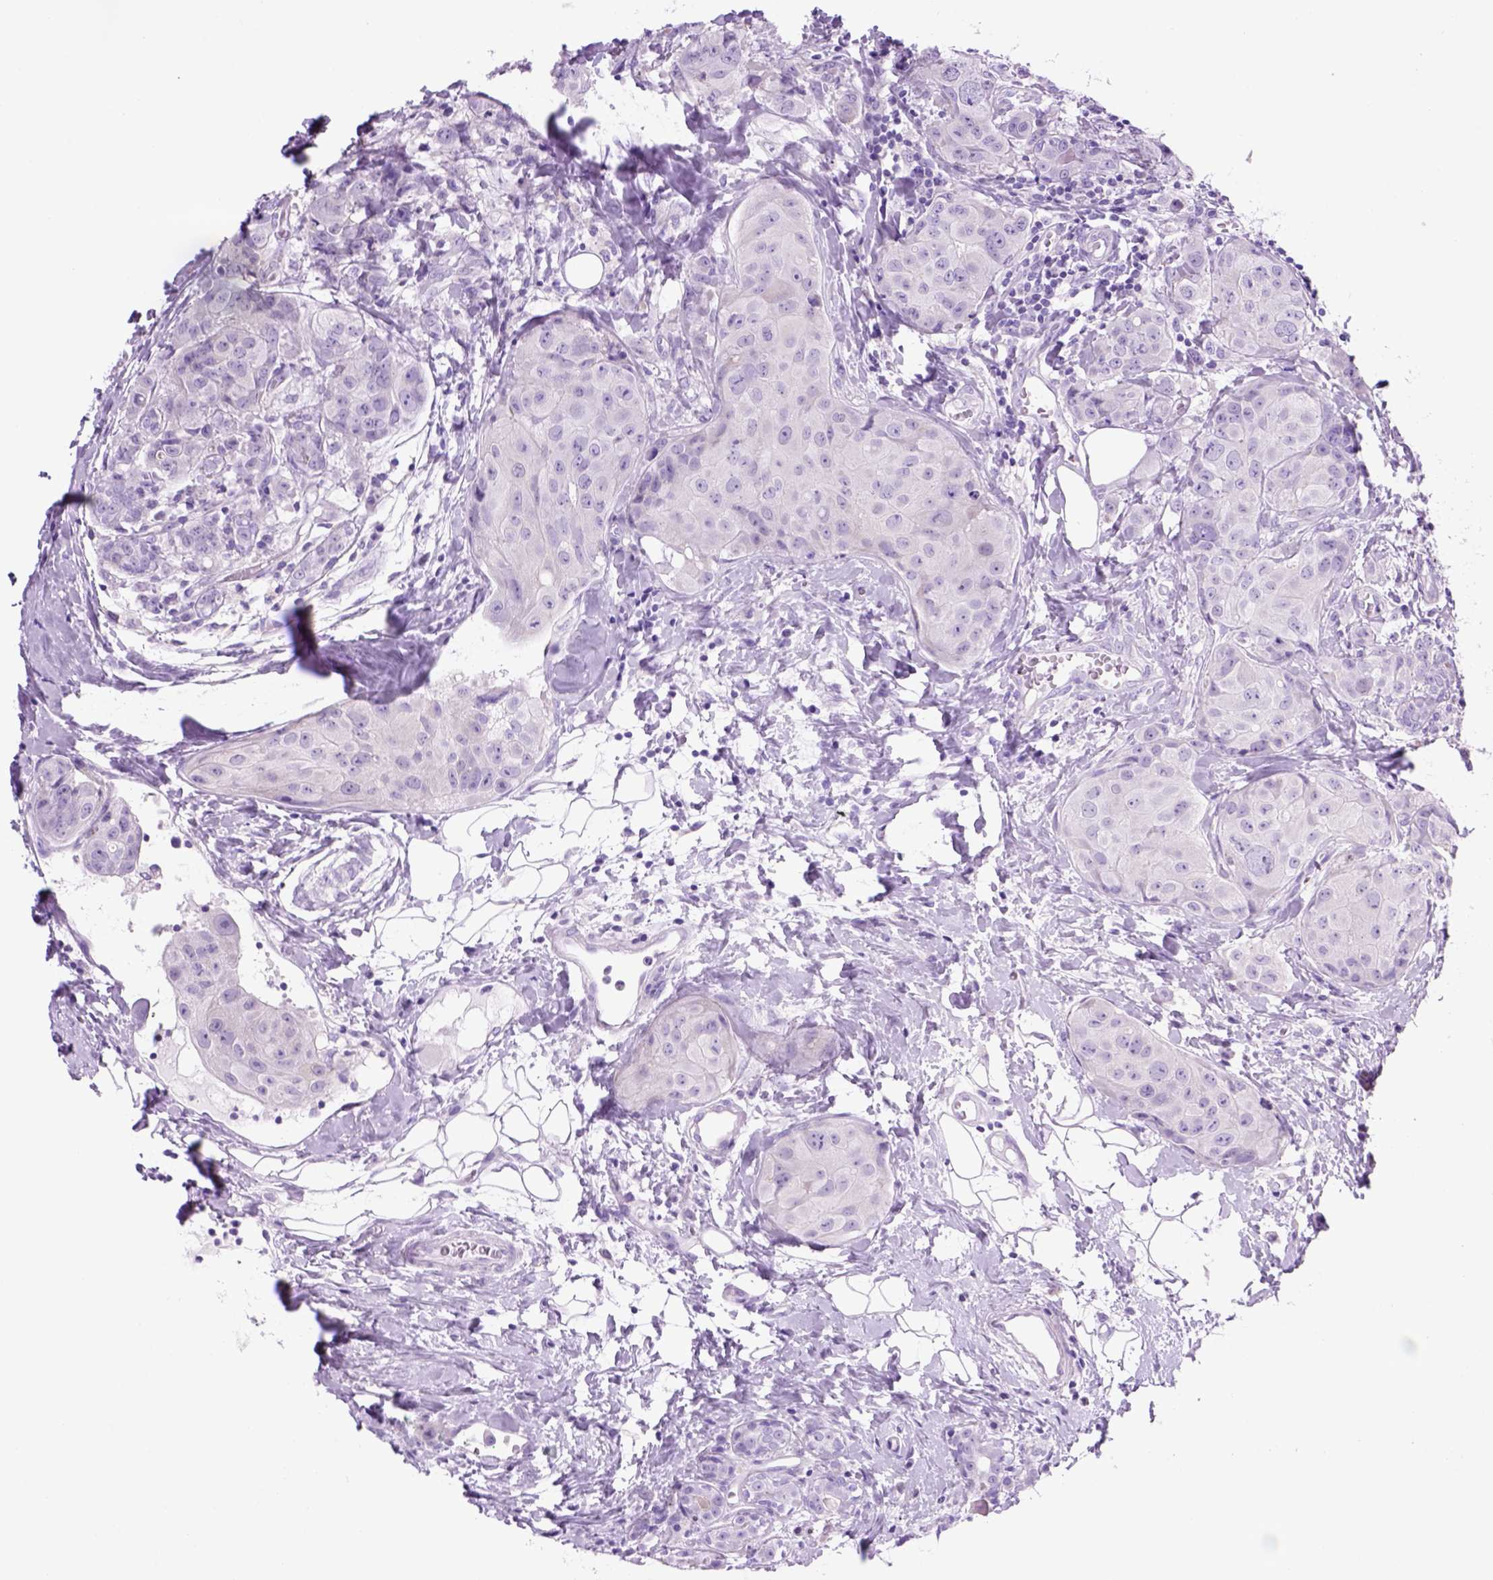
{"staining": {"intensity": "negative", "quantity": "none", "location": "none"}, "tissue": "breast cancer", "cell_type": "Tumor cells", "image_type": "cancer", "snomed": [{"axis": "morphology", "description": "Duct carcinoma"}, {"axis": "topography", "description": "Breast"}], "caption": "There is no significant staining in tumor cells of infiltrating ductal carcinoma (breast).", "gene": "HHIPL2", "patient": {"sex": "female", "age": 43}}